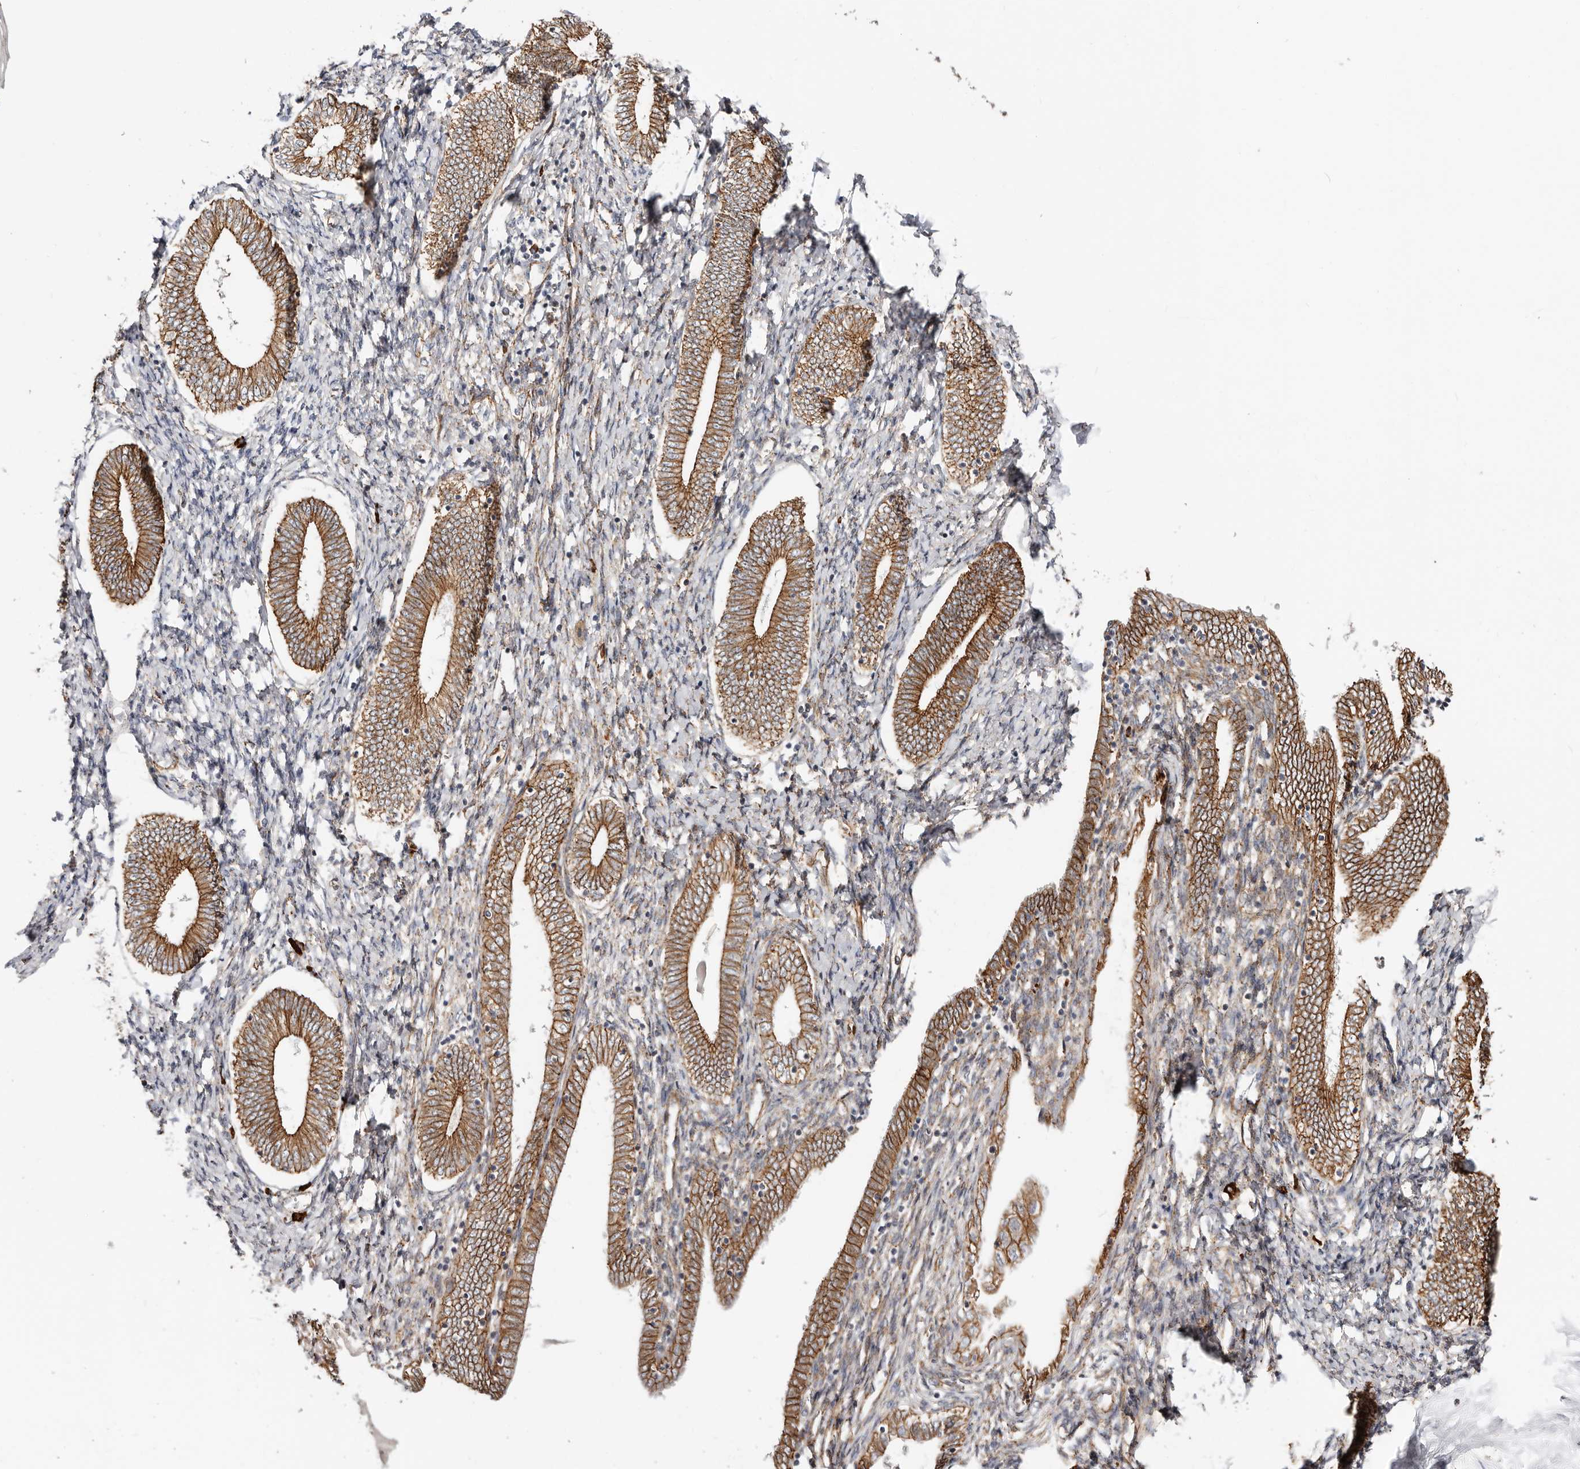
{"staining": {"intensity": "weak", "quantity": "25%-75%", "location": "cytoplasmic/membranous"}, "tissue": "endometrium", "cell_type": "Cells in endometrial stroma", "image_type": "normal", "snomed": [{"axis": "morphology", "description": "Normal tissue, NOS"}, {"axis": "topography", "description": "Endometrium"}], "caption": "Immunohistochemical staining of normal endometrium demonstrates low levels of weak cytoplasmic/membranous staining in about 25%-75% of cells in endometrial stroma. (DAB IHC with brightfield microscopy, high magnification).", "gene": "CTNNB1", "patient": {"sex": "female", "age": 72}}